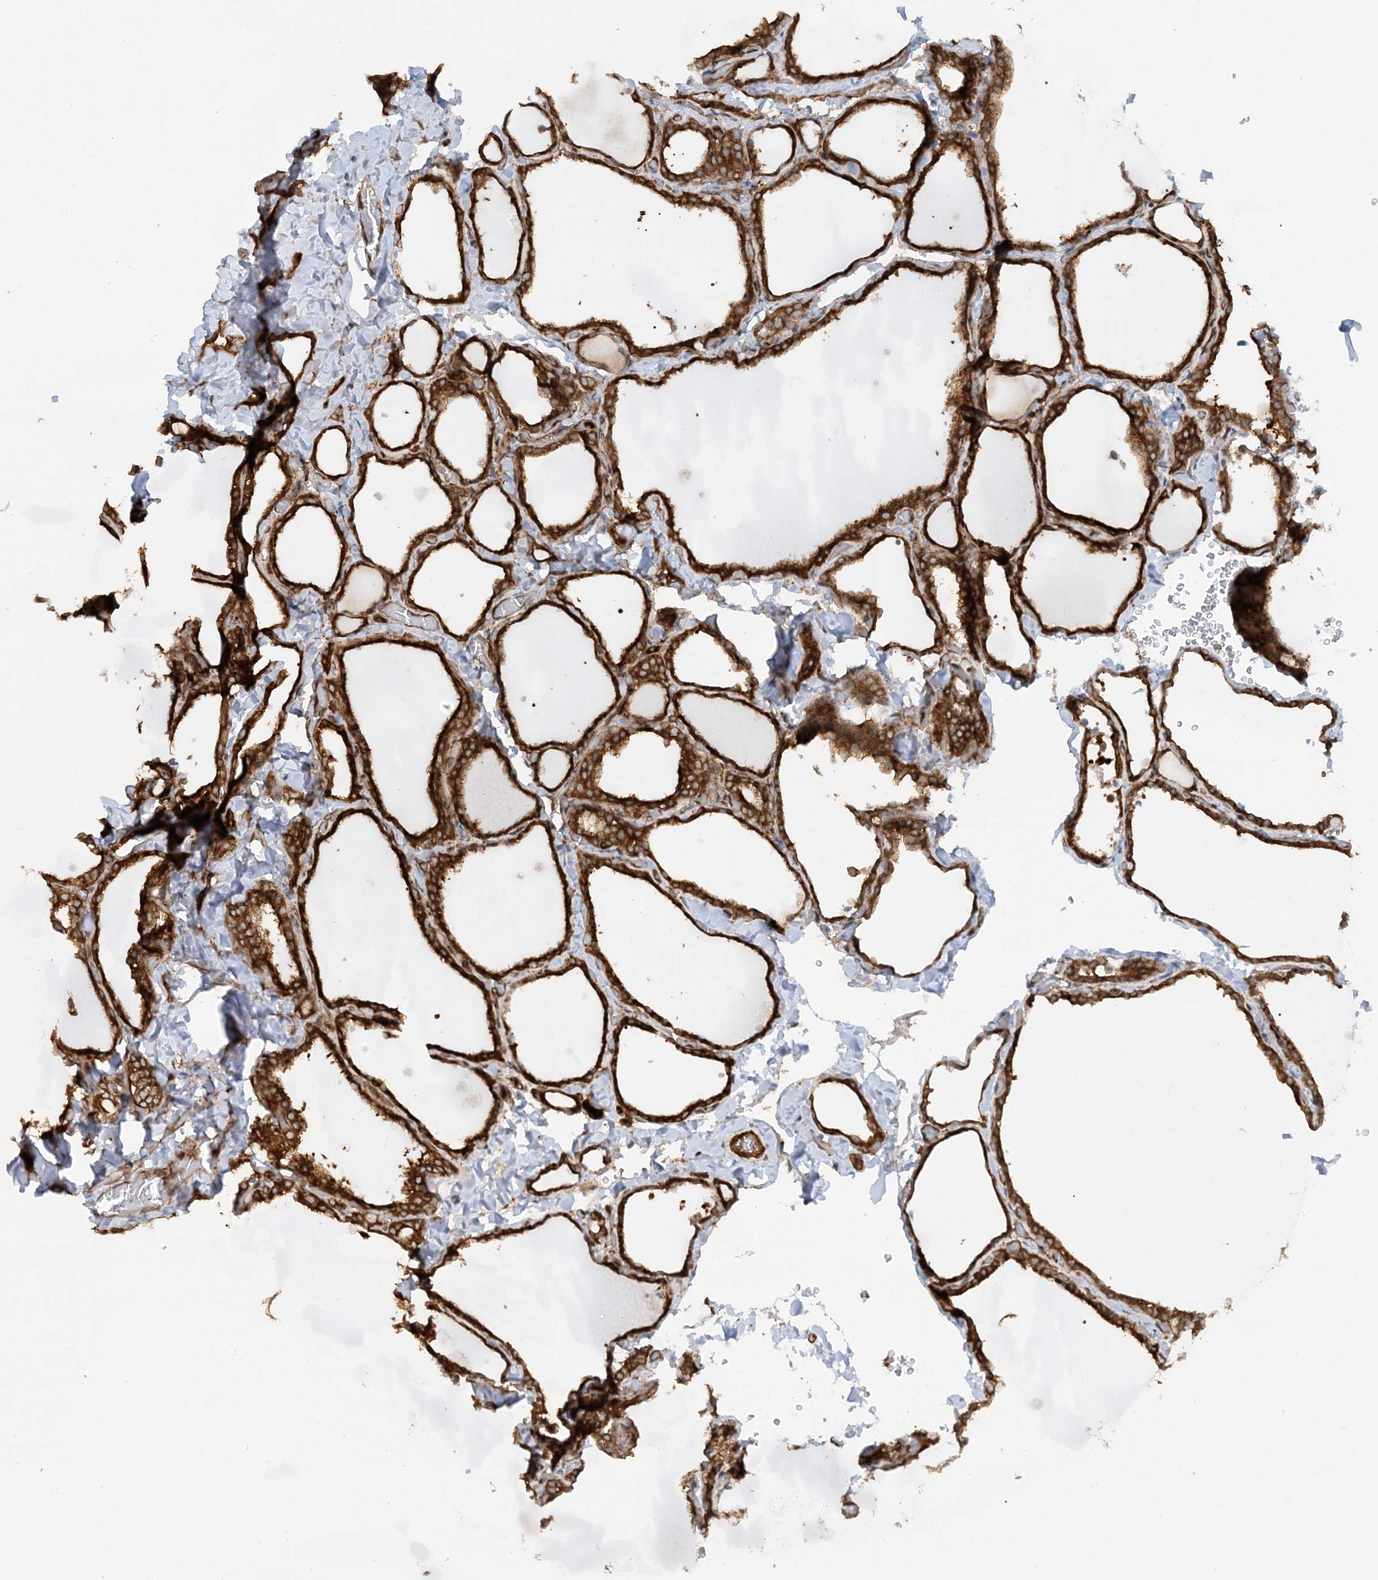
{"staining": {"intensity": "strong", "quantity": ">75%", "location": "cytoplasmic/membranous"}, "tissue": "thyroid gland", "cell_type": "Glandular cells", "image_type": "normal", "snomed": [{"axis": "morphology", "description": "Normal tissue, NOS"}, {"axis": "topography", "description": "Thyroid gland"}], "caption": "IHC histopathology image of normal thyroid gland stained for a protein (brown), which displays high levels of strong cytoplasmic/membranous staining in about >75% of glandular cells.", "gene": "STAM2", "patient": {"sex": "female", "age": 22}}